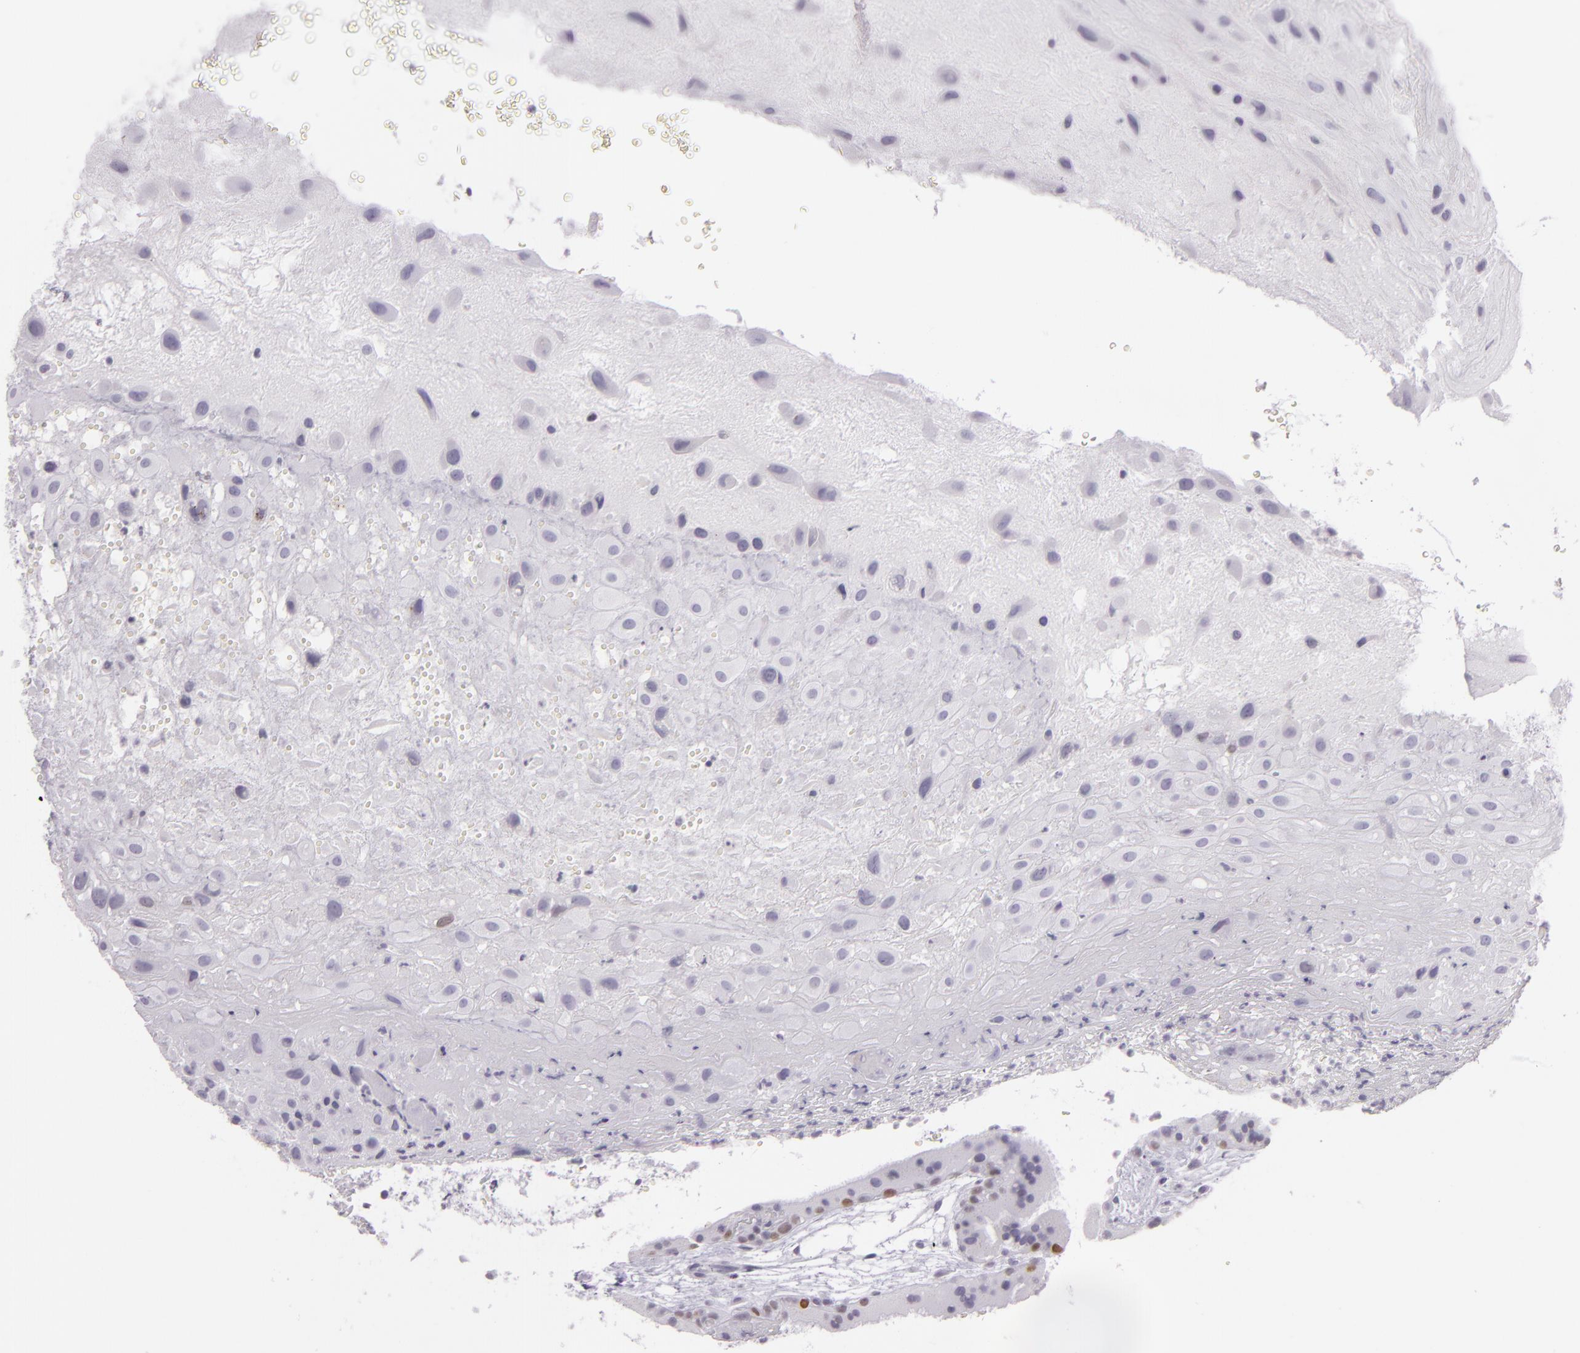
{"staining": {"intensity": "negative", "quantity": "none", "location": "none"}, "tissue": "placenta", "cell_type": "Decidual cells", "image_type": "normal", "snomed": [{"axis": "morphology", "description": "Normal tissue, NOS"}, {"axis": "topography", "description": "Placenta"}], "caption": "A high-resolution micrograph shows immunohistochemistry (IHC) staining of benign placenta, which shows no significant staining in decidual cells.", "gene": "MCM3", "patient": {"sex": "female", "age": 19}}